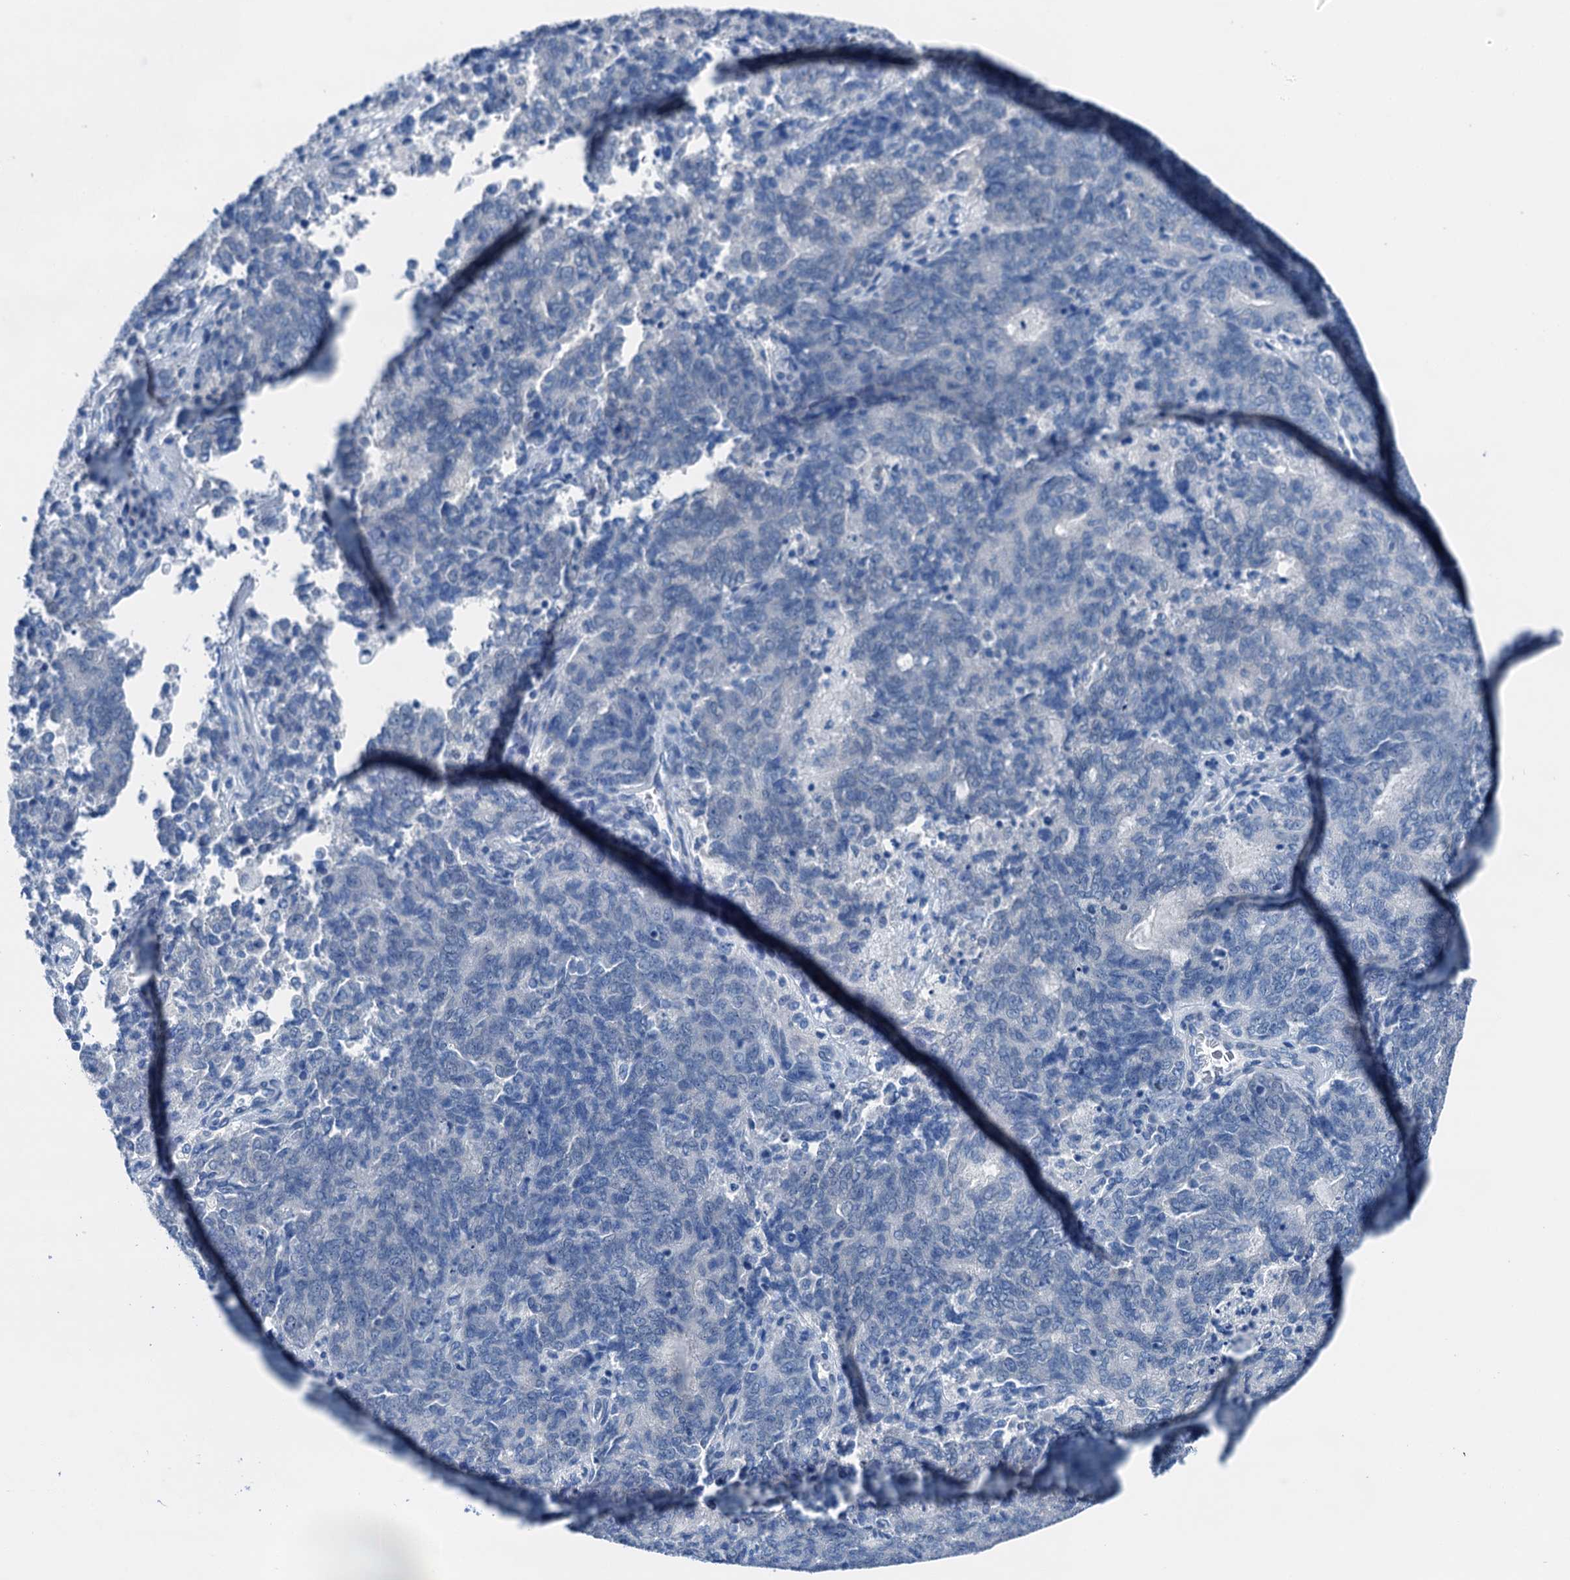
{"staining": {"intensity": "negative", "quantity": "none", "location": "none"}, "tissue": "endometrial cancer", "cell_type": "Tumor cells", "image_type": "cancer", "snomed": [{"axis": "morphology", "description": "Adenocarcinoma, NOS"}, {"axis": "topography", "description": "Endometrium"}], "caption": "Protein analysis of endometrial cancer (adenocarcinoma) exhibits no significant positivity in tumor cells.", "gene": "CBLN3", "patient": {"sex": "female", "age": 80}}